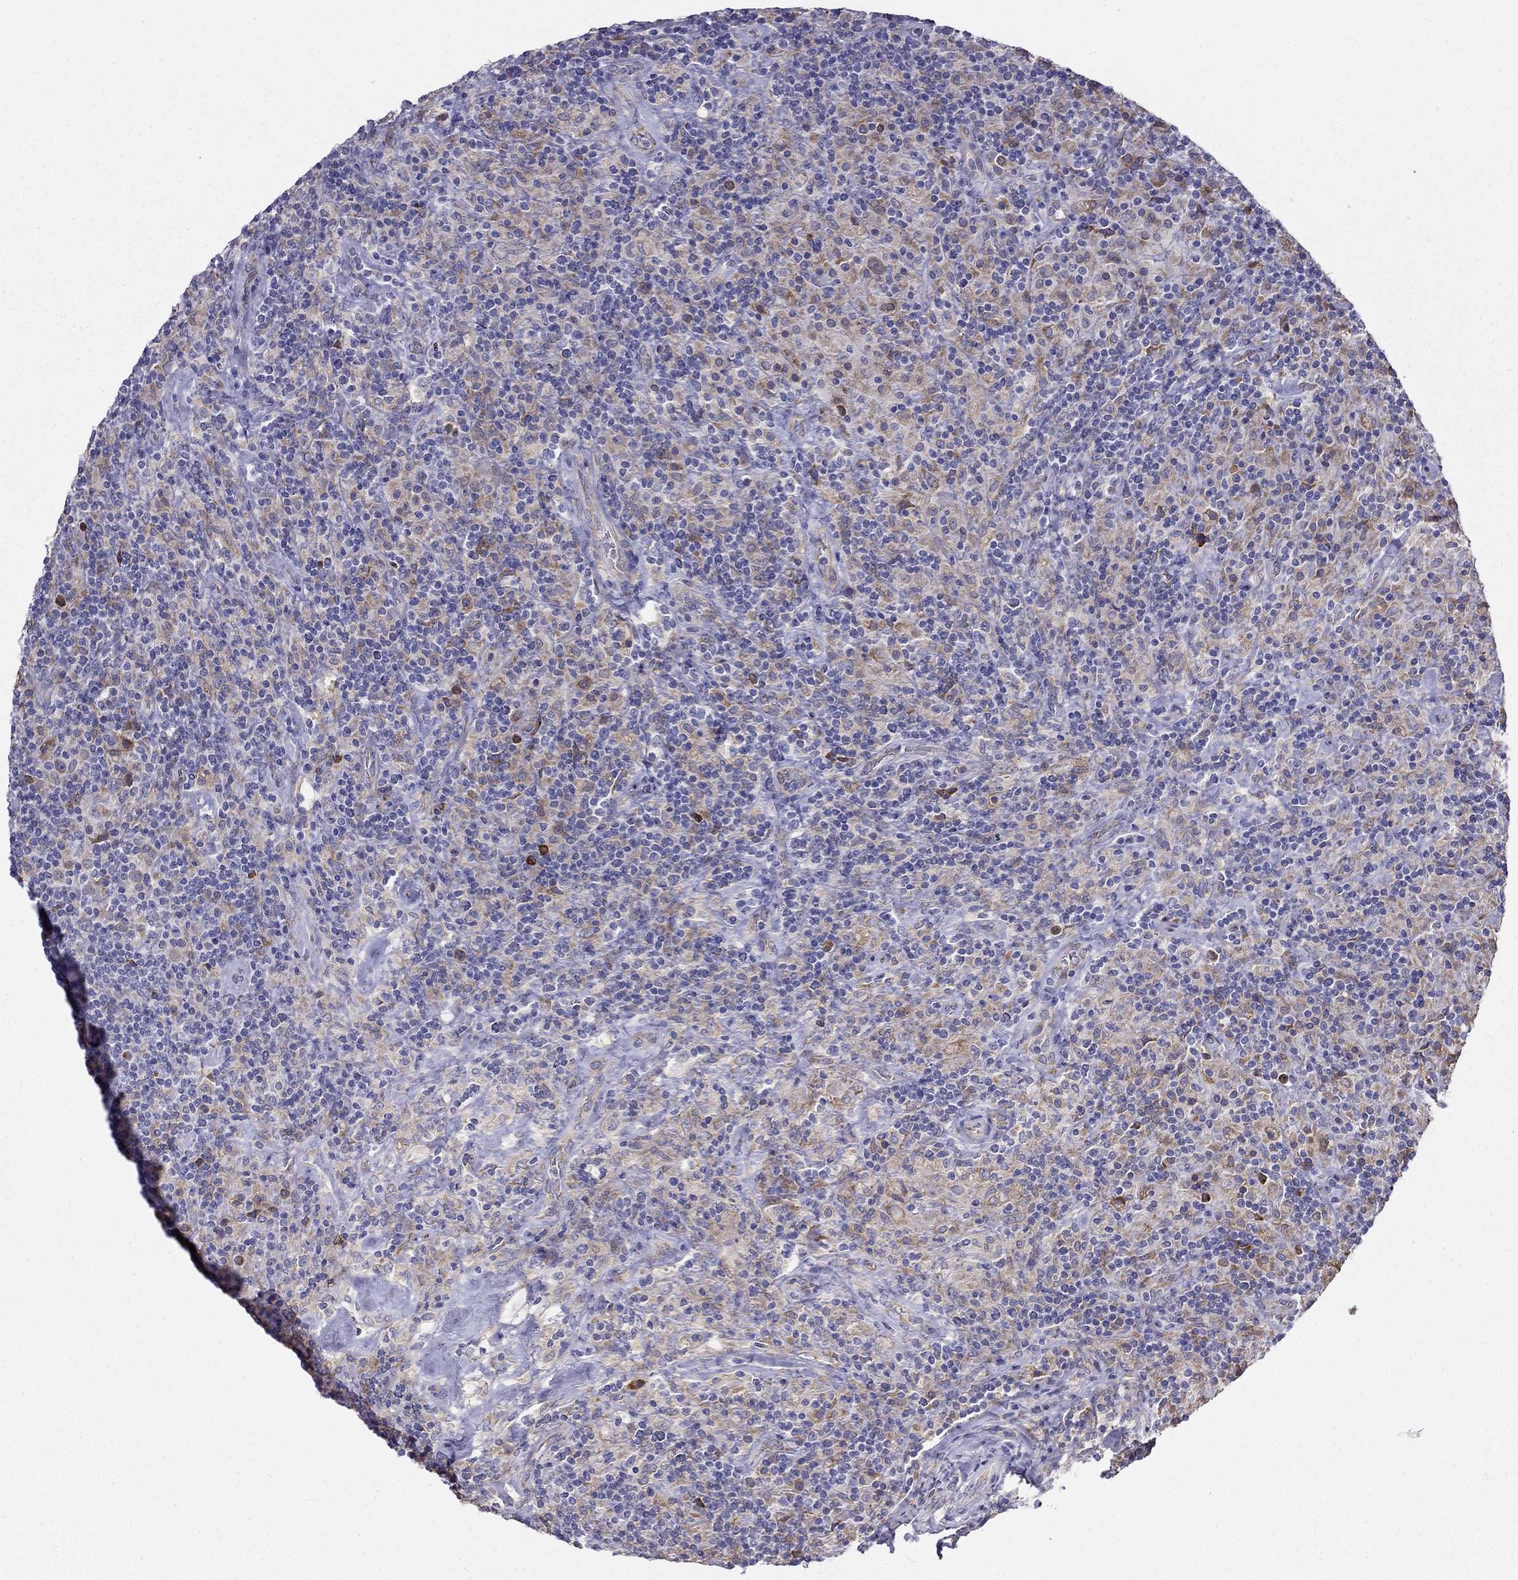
{"staining": {"intensity": "weak", "quantity": "25%-75%", "location": "cytoplasmic/membranous"}, "tissue": "lymphoma", "cell_type": "Tumor cells", "image_type": "cancer", "snomed": [{"axis": "morphology", "description": "Hodgkin's disease, NOS"}, {"axis": "topography", "description": "Lymph node"}], "caption": "Tumor cells reveal weak cytoplasmic/membranous positivity in approximately 25%-75% of cells in Hodgkin's disease. The staining was performed using DAB (3,3'-diaminobenzidine), with brown indicating positive protein expression. Nuclei are stained blue with hematoxylin.", "gene": "LONRF2", "patient": {"sex": "male", "age": 70}}